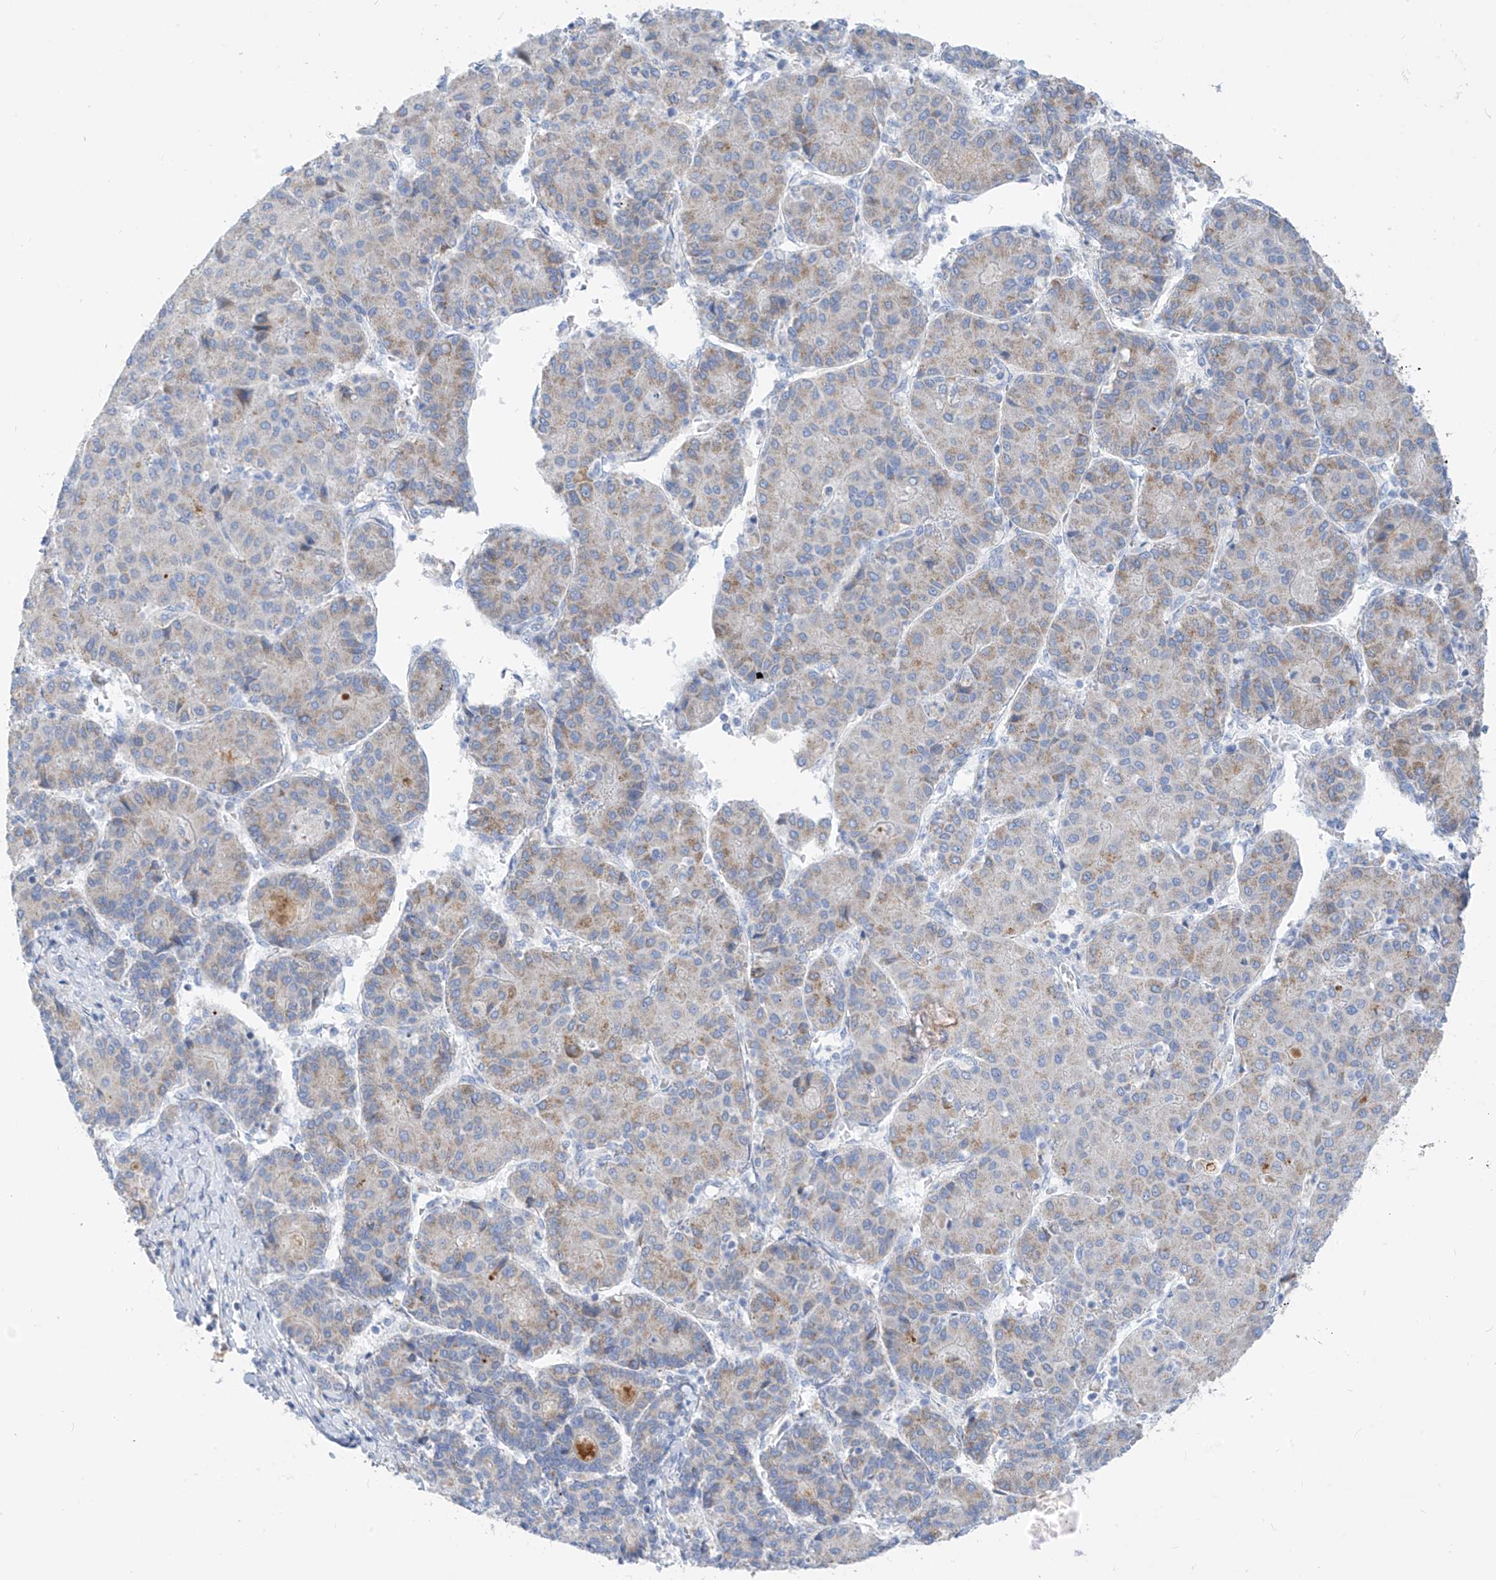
{"staining": {"intensity": "negative", "quantity": "none", "location": "none"}, "tissue": "liver cancer", "cell_type": "Tumor cells", "image_type": "cancer", "snomed": [{"axis": "morphology", "description": "Carcinoma, Hepatocellular, NOS"}, {"axis": "topography", "description": "Liver"}], "caption": "DAB (3,3'-diaminobenzidine) immunohistochemical staining of human liver cancer (hepatocellular carcinoma) demonstrates no significant expression in tumor cells. (DAB IHC visualized using brightfield microscopy, high magnification).", "gene": "ZNF404", "patient": {"sex": "male", "age": 65}}